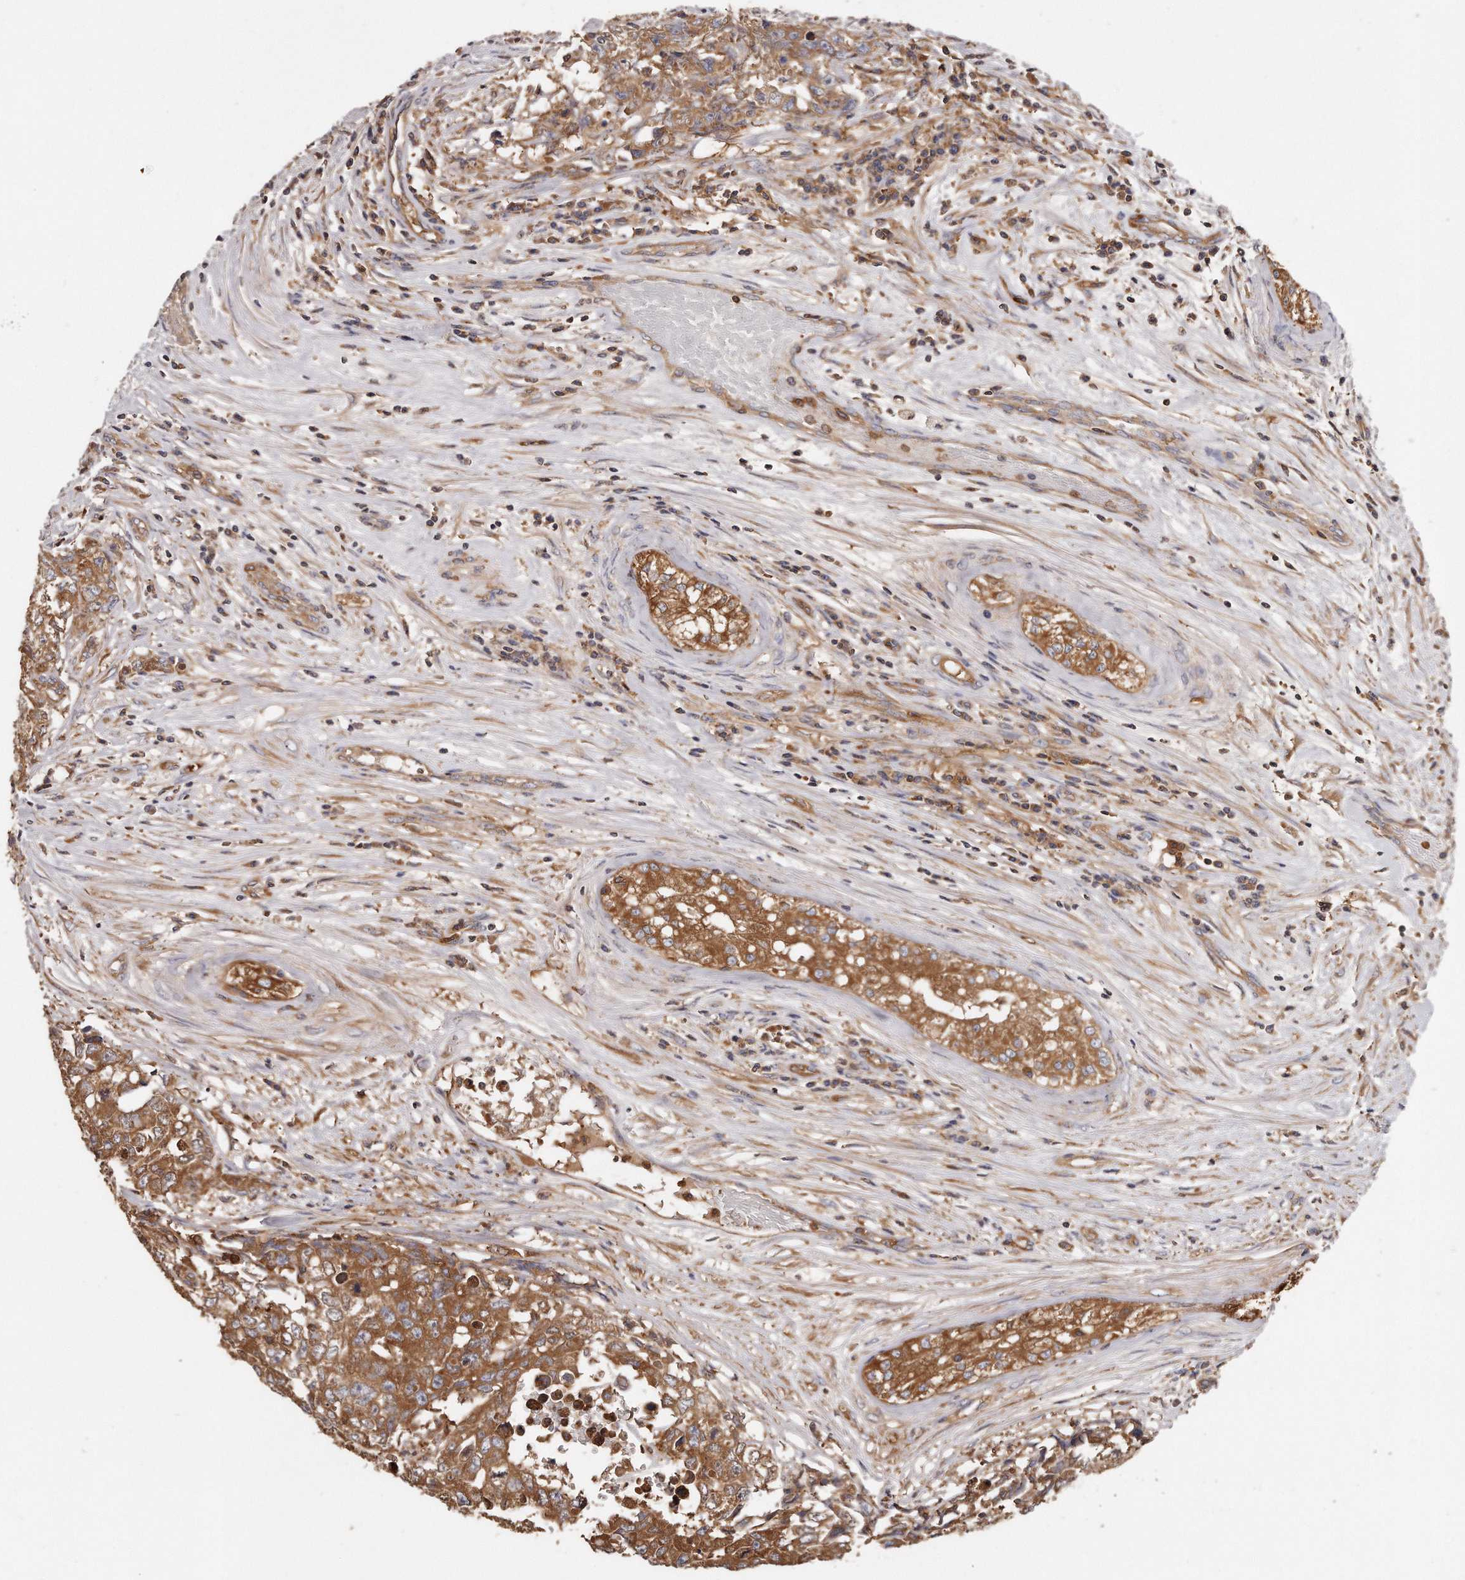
{"staining": {"intensity": "moderate", "quantity": ">75%", "location": "cytoplasmic/membranous"}, "tissue": "testis cancer", "cell_type": "Tumor cells", "image_type": "cancer", "snomed": [{"axis": "morphology", "description": "Carcinoma, Embryonal, NOS"}, {"axis": "topography", "description": "Testis"}], "caption": "Testis cancer tissue exhibits moderate cytoplasmic/membranous expression in about >75% of tumor cells", "gene": "CAP1", "patient": {"sex": "male", "age": 28}}